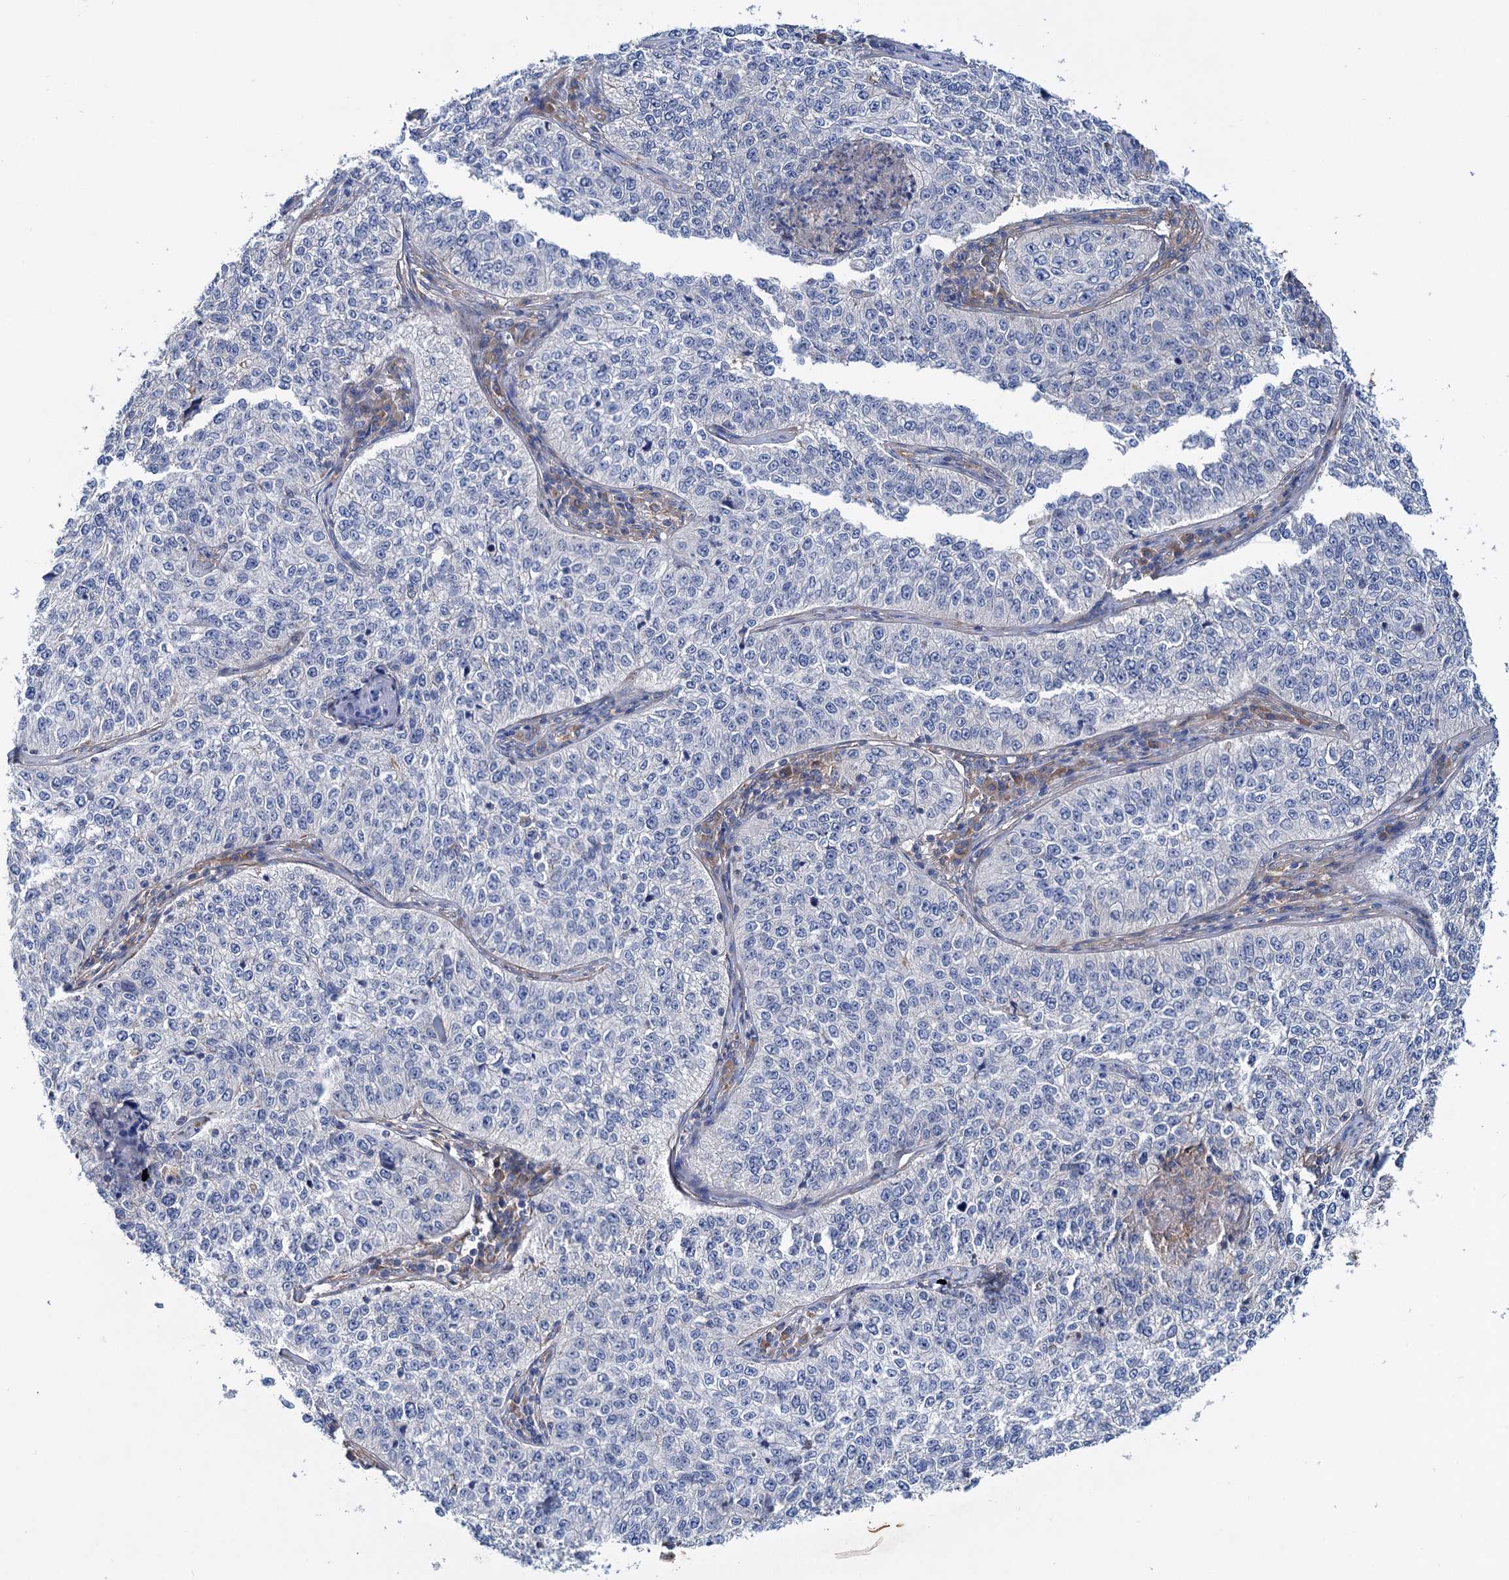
{"staining": {"intensity": "negative", "quantity": "none", "location": "none"}, "tissue": "cervical cancer", "cell_type": "Tumor cells", "image_type": "cancer", "snomed": [{"axis": "morphology", "description": "Squamous cell carcinoma, NOS"}, {"axis": "topography", "description": "Cervix"}], "caption": "This is an immunohistochemistry image of human cervical cancer (squamous cell carcinoma). There is no staining in tumor cells.", "gene": "TRIM55", "patient": {"sex": "female", "age": 35}}